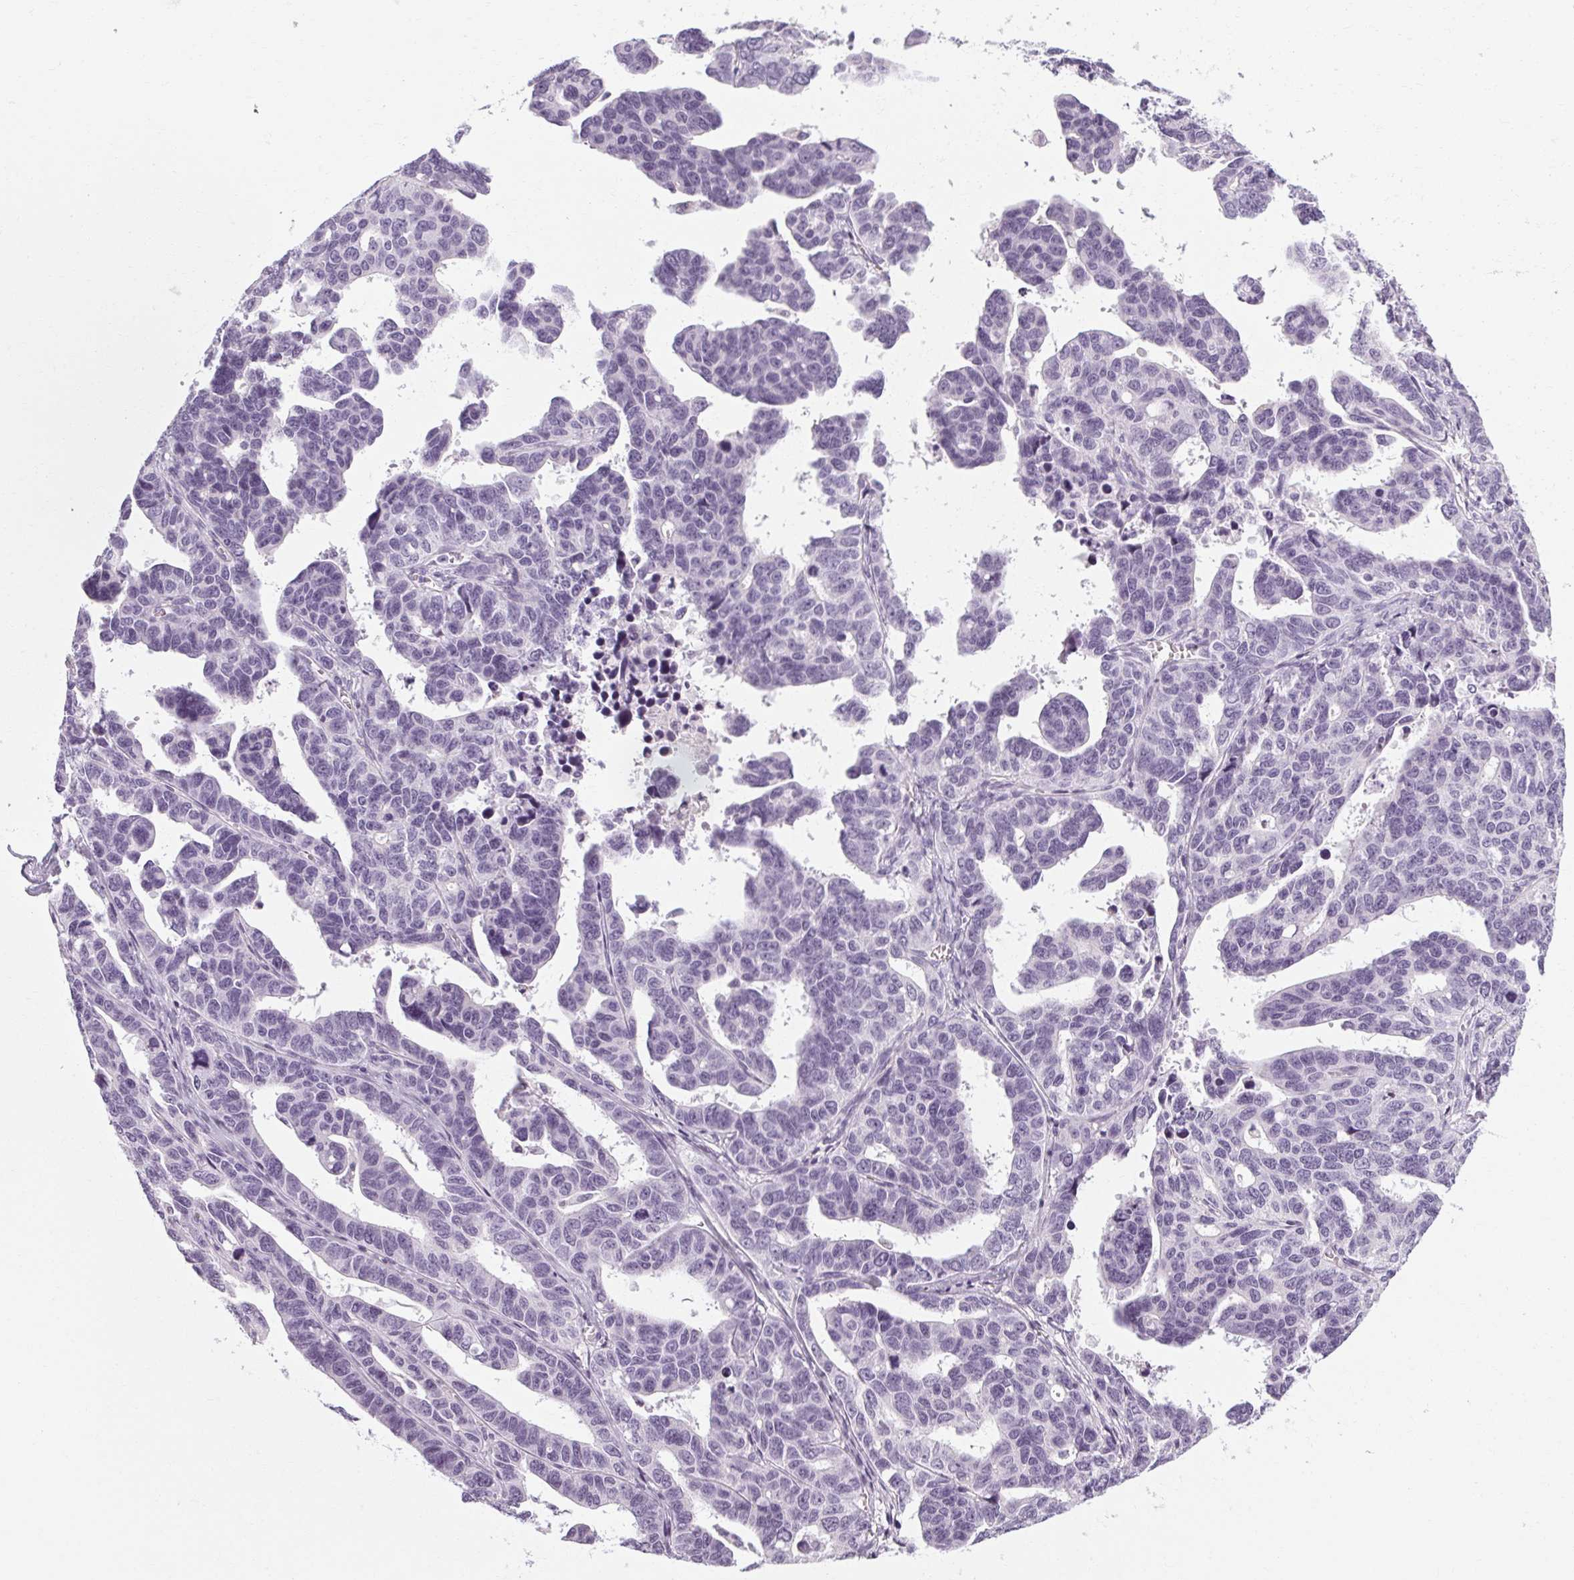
{"staining": {"intensity": "negative", "quantity": "none", "location": "none"}, "tissue": "ovarian cancer", "cell_type": "Tumor cells", "image_type": "cancer", "snomed": [{"axis": "morphology", "description": "Cystadenocarcinoma, serous, NOS"}, {"axis": "topography", "description": "Ovary"}], "caption": "Immunohistochemical staining of ovarian serous cystadenocarcinoma shows no significant positivity in tumor cells.", "gene": "POMC", "patient": {"sex": "female", "age": 69}}